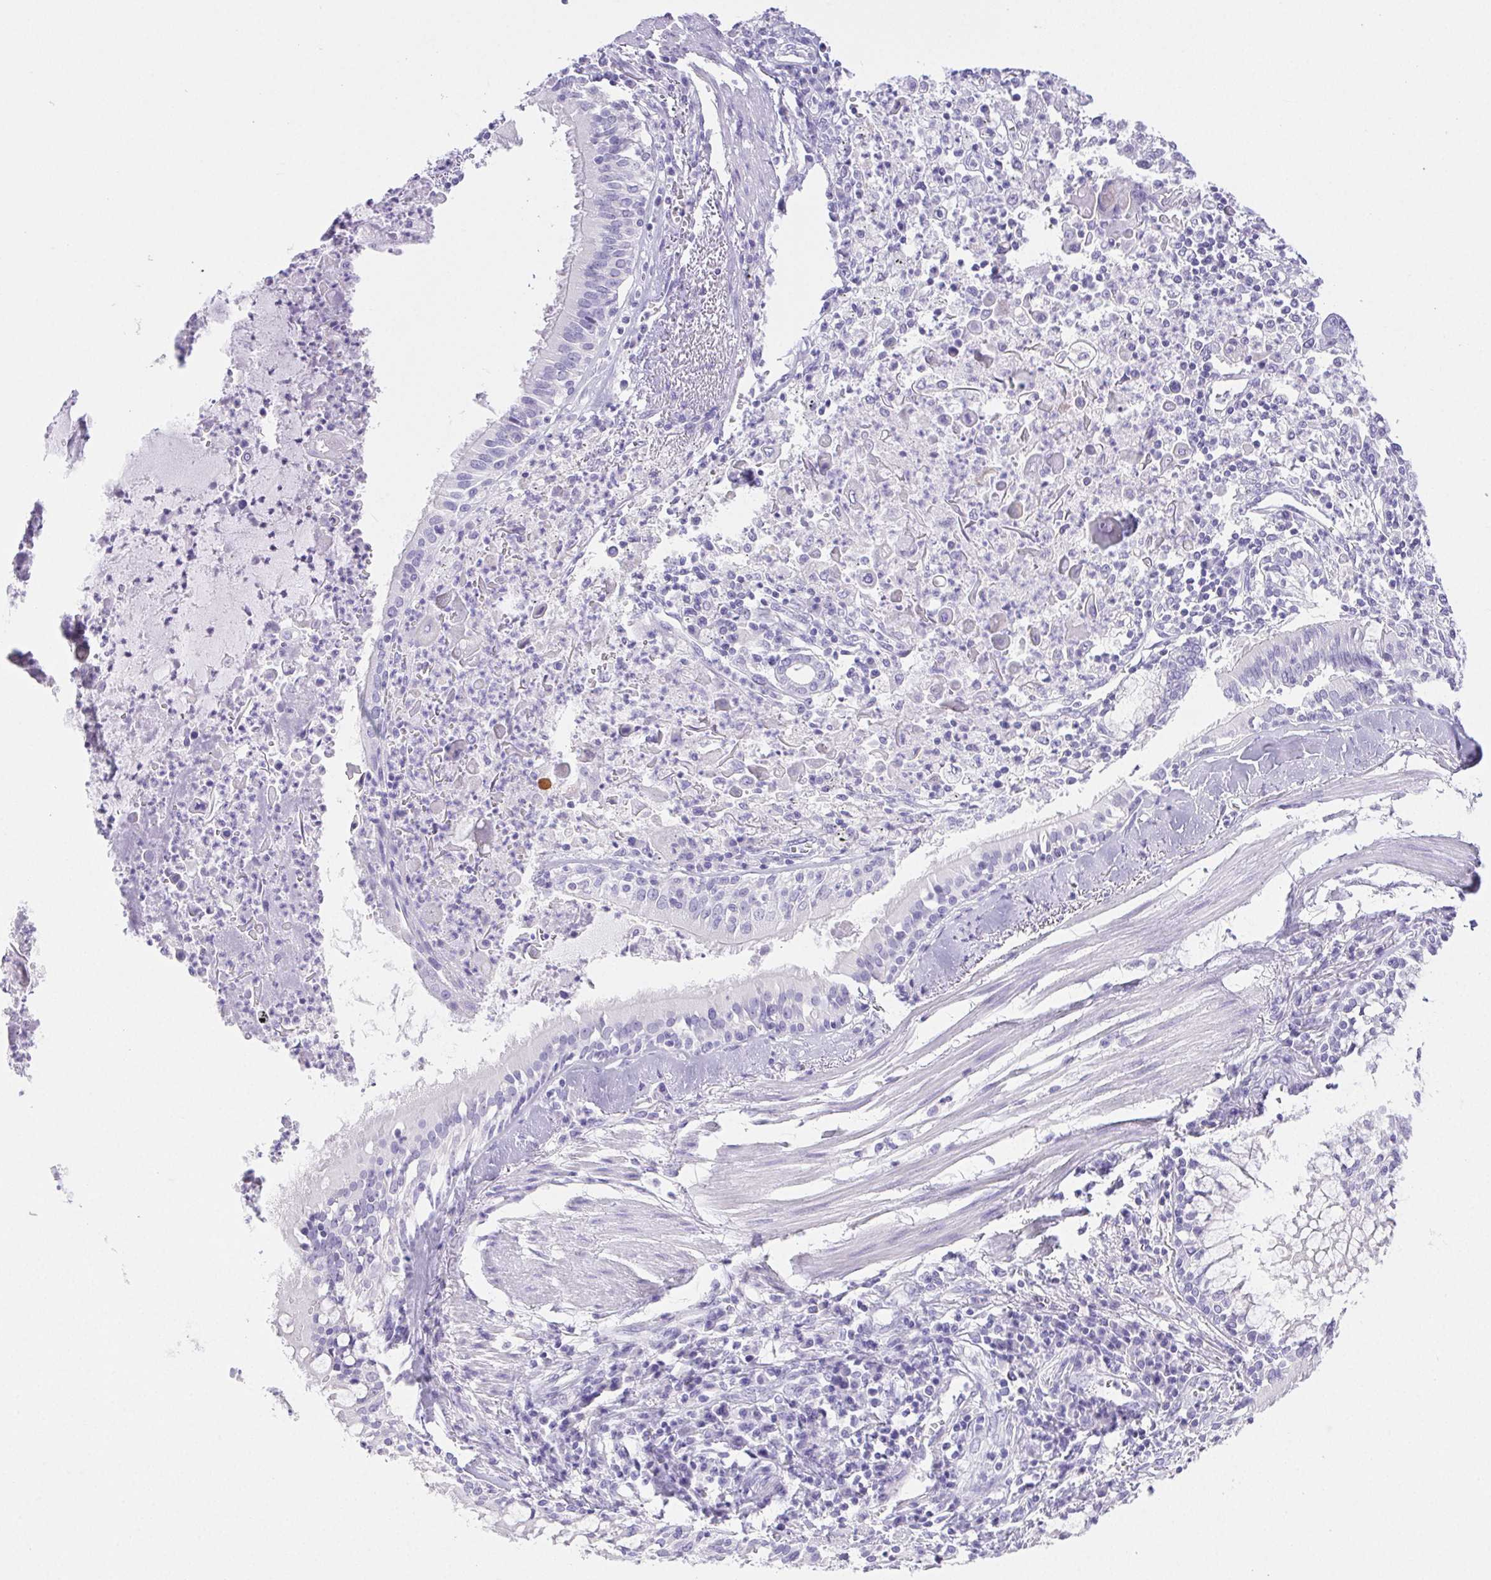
{"staining": {"intensity": "negative", "quantity": "none", "location": "none"}, "tissue": "lung cancer", "cell_type": "Tumor cells", "image_type": "cancer", "snomed": [{"axis": "morphology", "description": "Squamous cell carcinoma, NOS"}, {"axis": "morphology", "description": "Squamous cell carcinoma, metastatic, NOS"}, {"axis": "topography", "description": "Lung"}, {"axis": "topography", "description": "Pleura, NOS"}], "caption": "Immunohistochemical staining of human lung cancer displays no significant staining in tumor cells.", "gene": "PNLIP", "patient": {"sex": "male", "age": 72}}